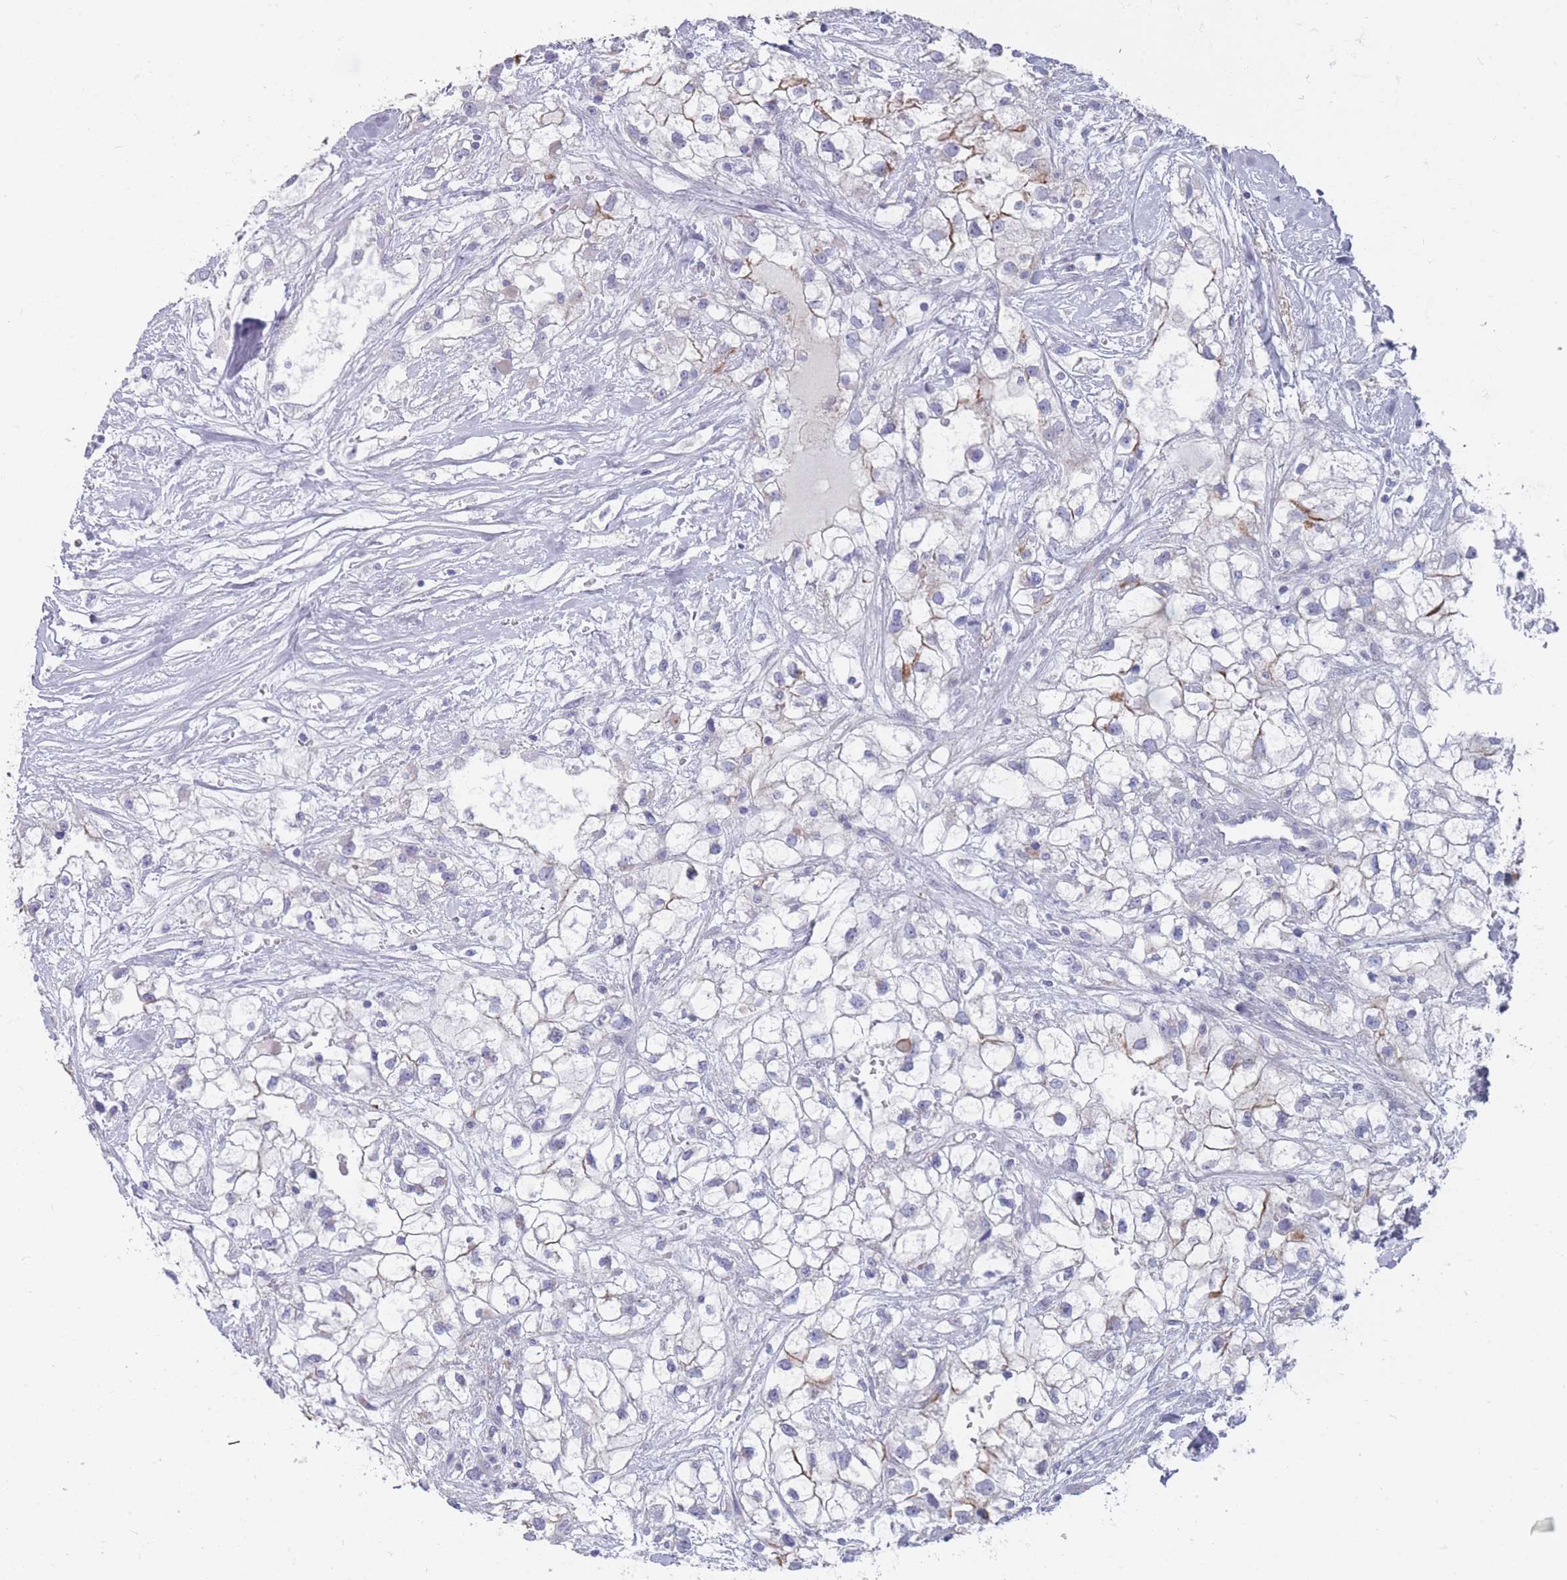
{"staining": {"intensity": "negative", "quantity": "none", "location": "none"}, "tissue": "renal cancer", "cell_type": "Tumor cells", "image_type": "cancer", "snomed": [{"axis": "morphology", "description": "Adenocarcinoma, NOS"}, {"axis": "topography", "description": "Kidney"}], "caption": "Immunohistochemistry (IHC) photomicrograph of neoplastic tissue: renal adenocarcinoma stained with DAB shows no significant protein staining in tumor cells.", "gene": "PIGU", "patient": {"sex": "male", "age": 59}}